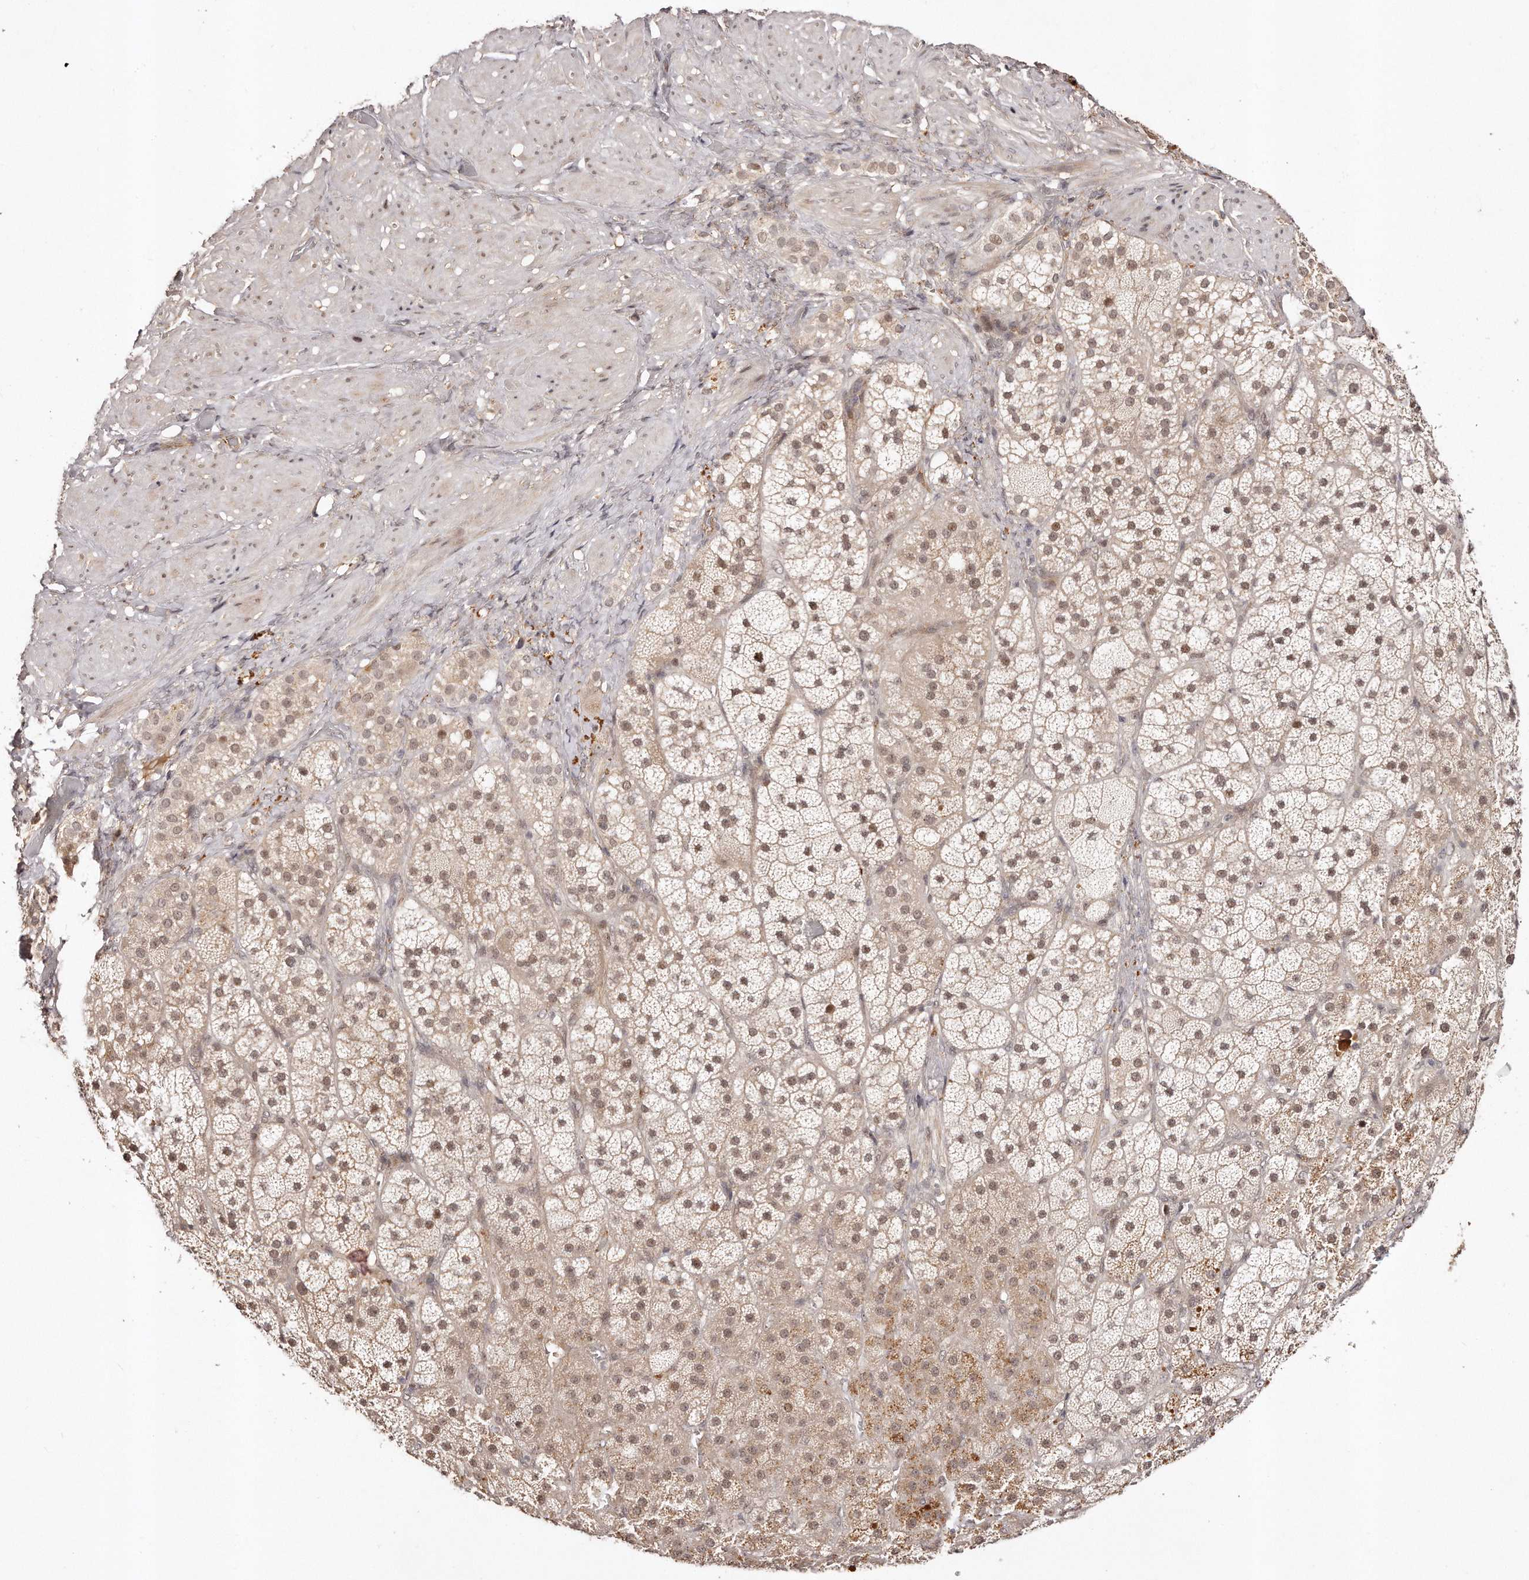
{"staining": {"intensity": "moderate", "quantity": ">75%", "location": "cytoplasmic/membranous,nuclear"}, "tissue": "adrenal gland", "cell_type": "Glandular cells", "image_type": "normal", "snomed": [{"axis": "morphology", "description": "Normal tissue, NOS"}, {"axis": "topography", "description": "Adrenal gland"}], "caption": "This micrograph demonstrates immunohistochemistry (IHC) staining of benign human adrenal gland, with medium moderate cytoplasmic/membranous,nuclear positivity in about >75% of glandular cells.", "gene": "SOX4", "patient": {"sex": "male", "age": 57}}